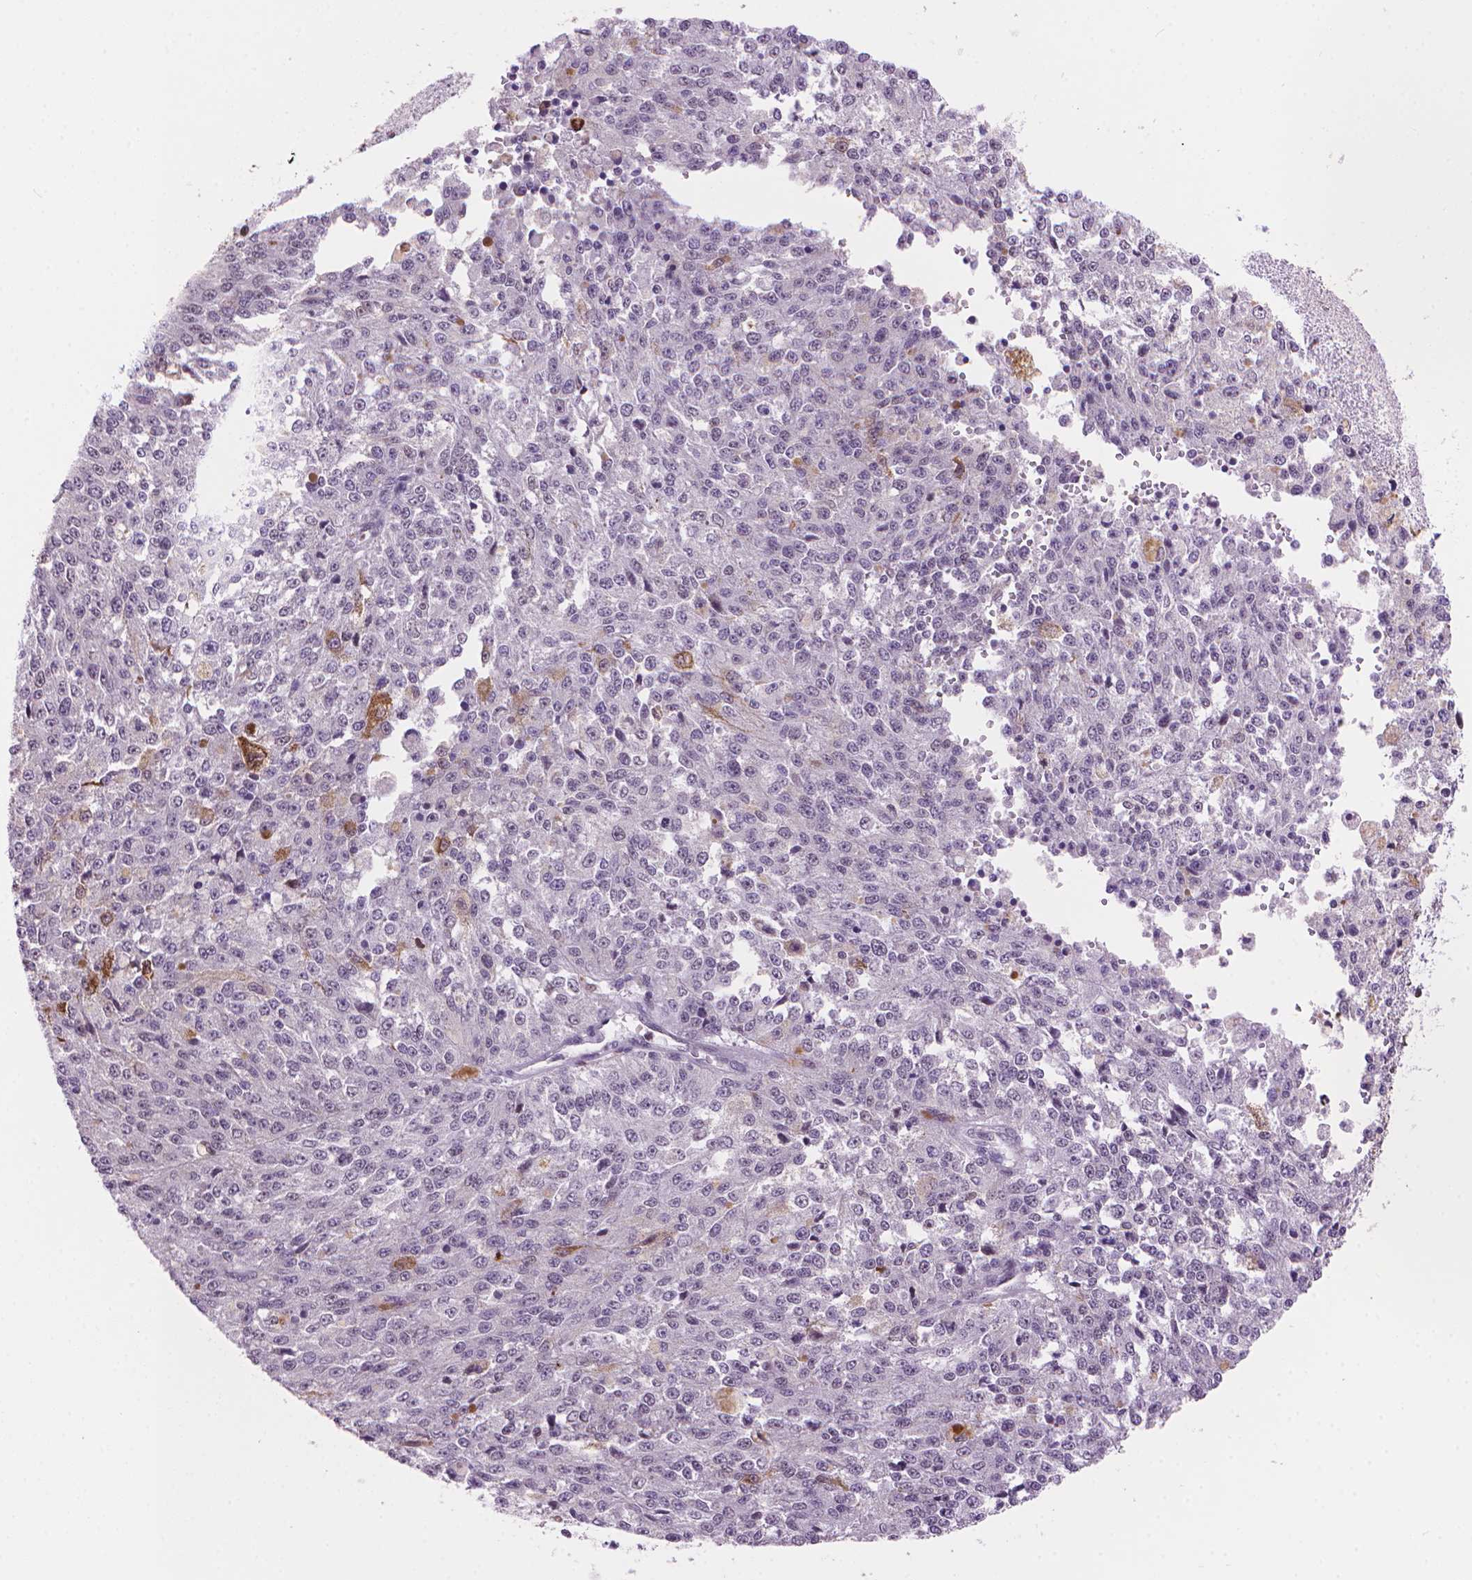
{"staining": {"intensity": "weak", "quantity": "25%-75%", "location": "nuclear"}, "tissue": "melanoma", "cell_type": "Tumor cells", "image_type": "cancer", "snomed": [{"axis": "morphology", "description": "Malignant melanoma, Metastatic site"}, {"axis": "topography", "description": "Lymph node"}], "caption": "The image reveals immunohistochemical staining of melanoma. There is weak nuclear positivity is appreciated in approximately 25%-75% of tumor cells.", "gene": "UBN1", "patient": {"sex": "female", "age": 64}}